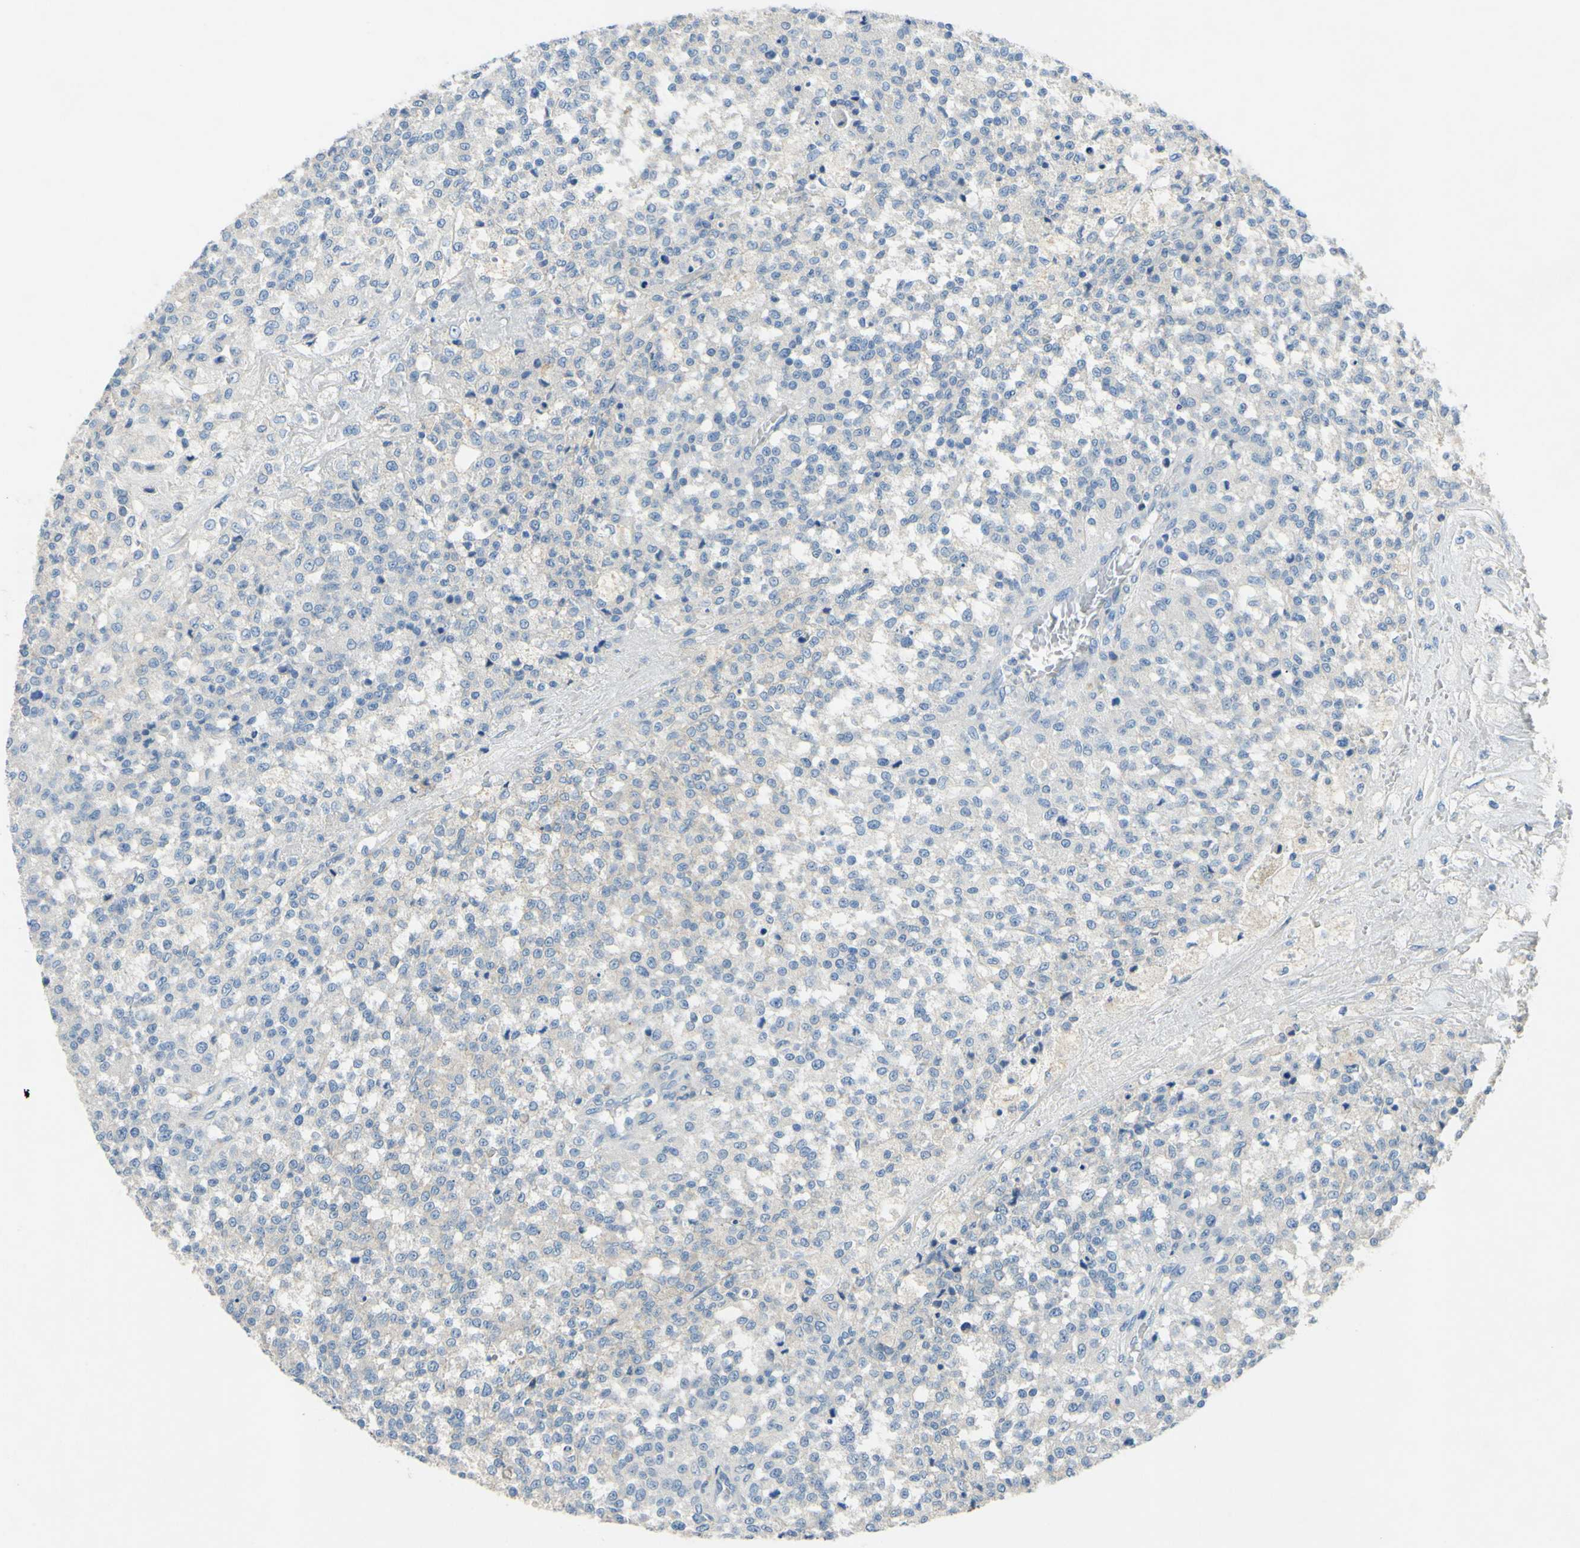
{"staining": {"intensity": "negative", "quantity": "none", "location": "none"}, "tissue": "testis cancer", "cell_type": "Tumor cells", "image_type": "cancer", "snomed": [{"axis": "morphology", "description": "Seminoma, NOS"}, {"axis": "topography", "description": "Testis"}], "caption": "A micrograph of seminoma (testis) stained for a protein reveals no brown staining in tumor cells. (DAB (3,3'-diaminobenzidine) immunohistochemistry, high magnification).", "gene": "CDH10", "patient": {"sex": "male", "age": 59}}